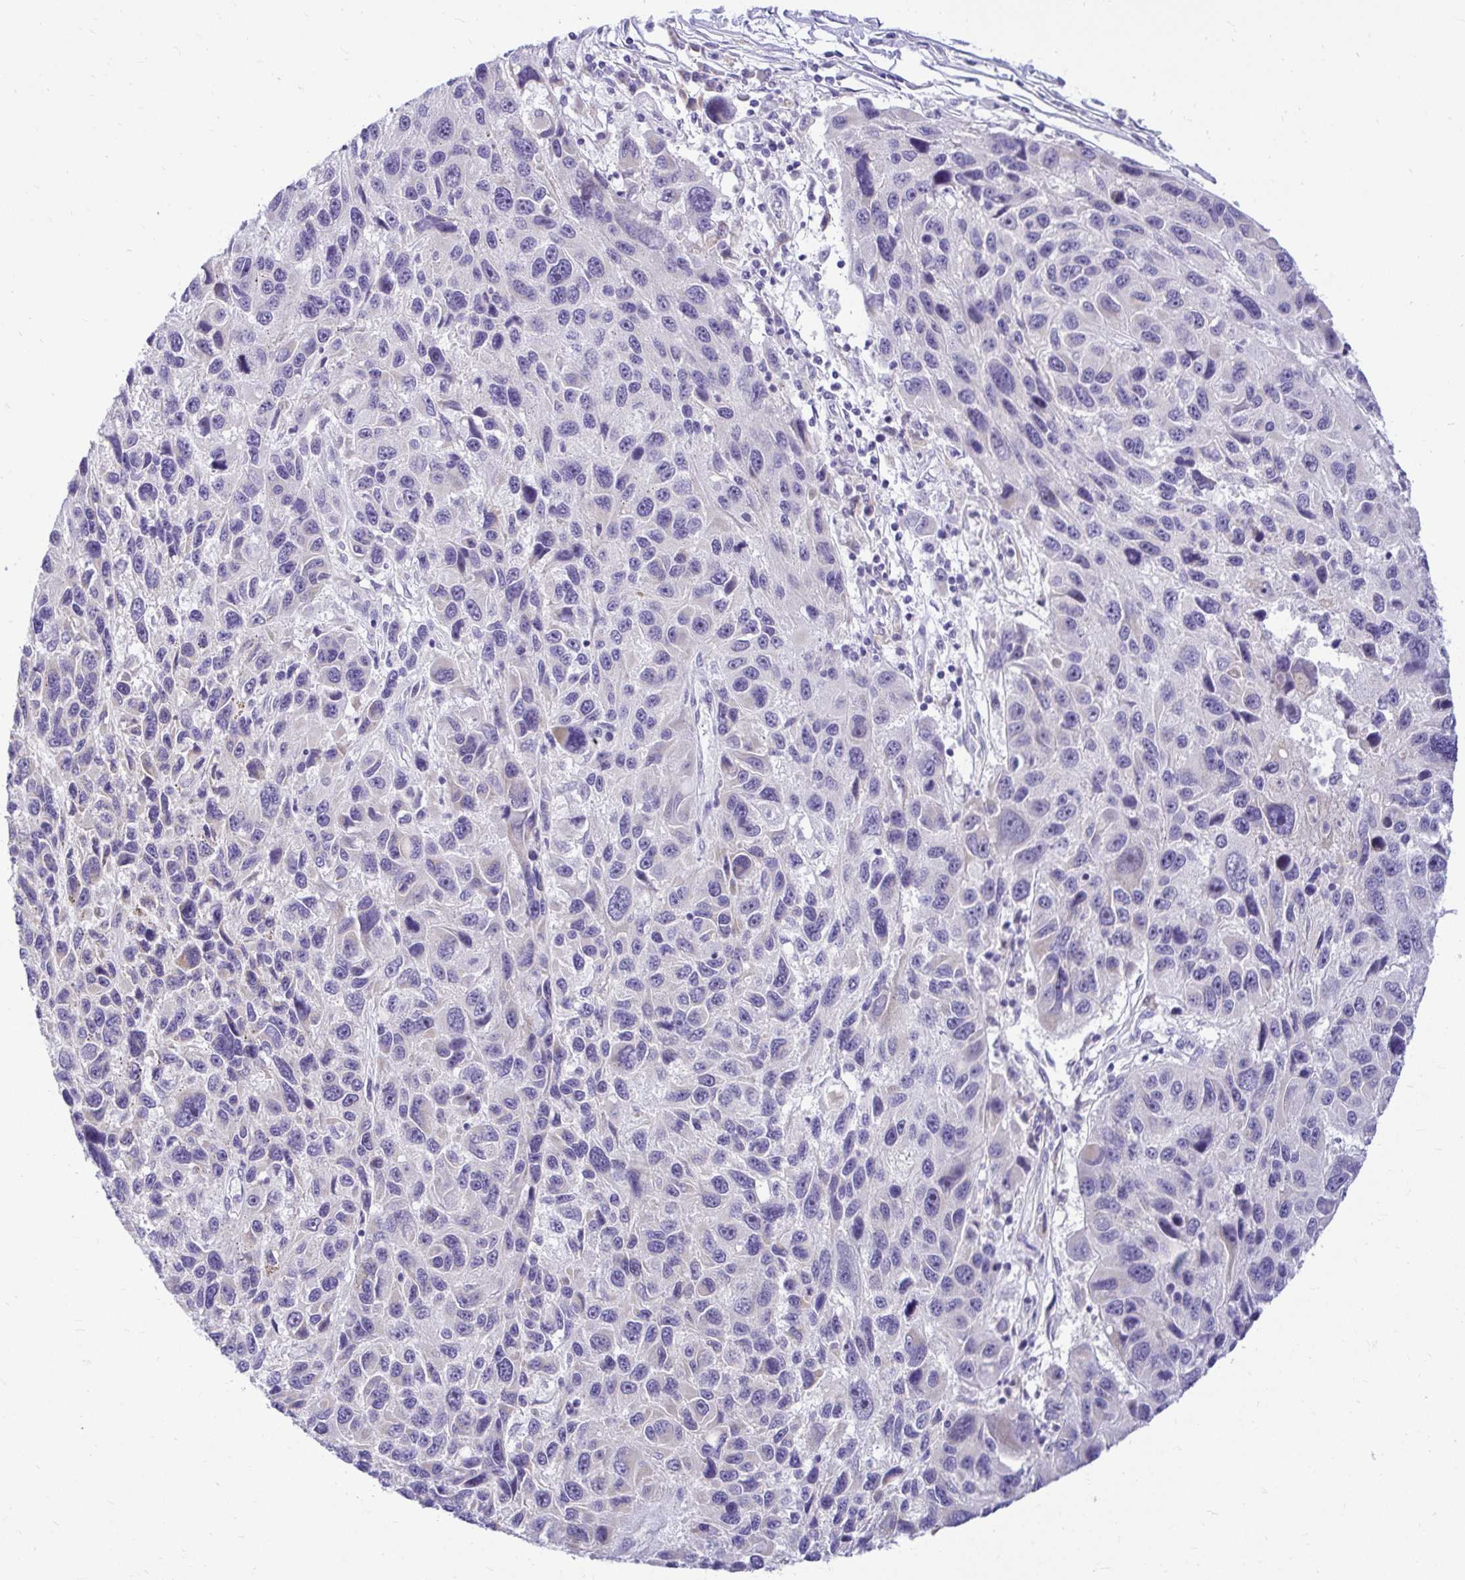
{"staining": {"intensity": "negative", "quantity": "none", "location": "none"}, "tissue": "melanoma", "cell_type": "Tumor cells", "image_type": "cancer", "snomed": [{"axis": "morphology", "description": "Malignant melanoma, NOS"}, {"axis": "topography", "description": "Skin"}], "caption": "There is no significant expression in tumor cells of melanoma. The staining is performed using DAB brown chromogen with nuclei counter-stained in using hematoxylin.", "gene": "PKN3", "patient": {"sex": "male", "age": 53}}